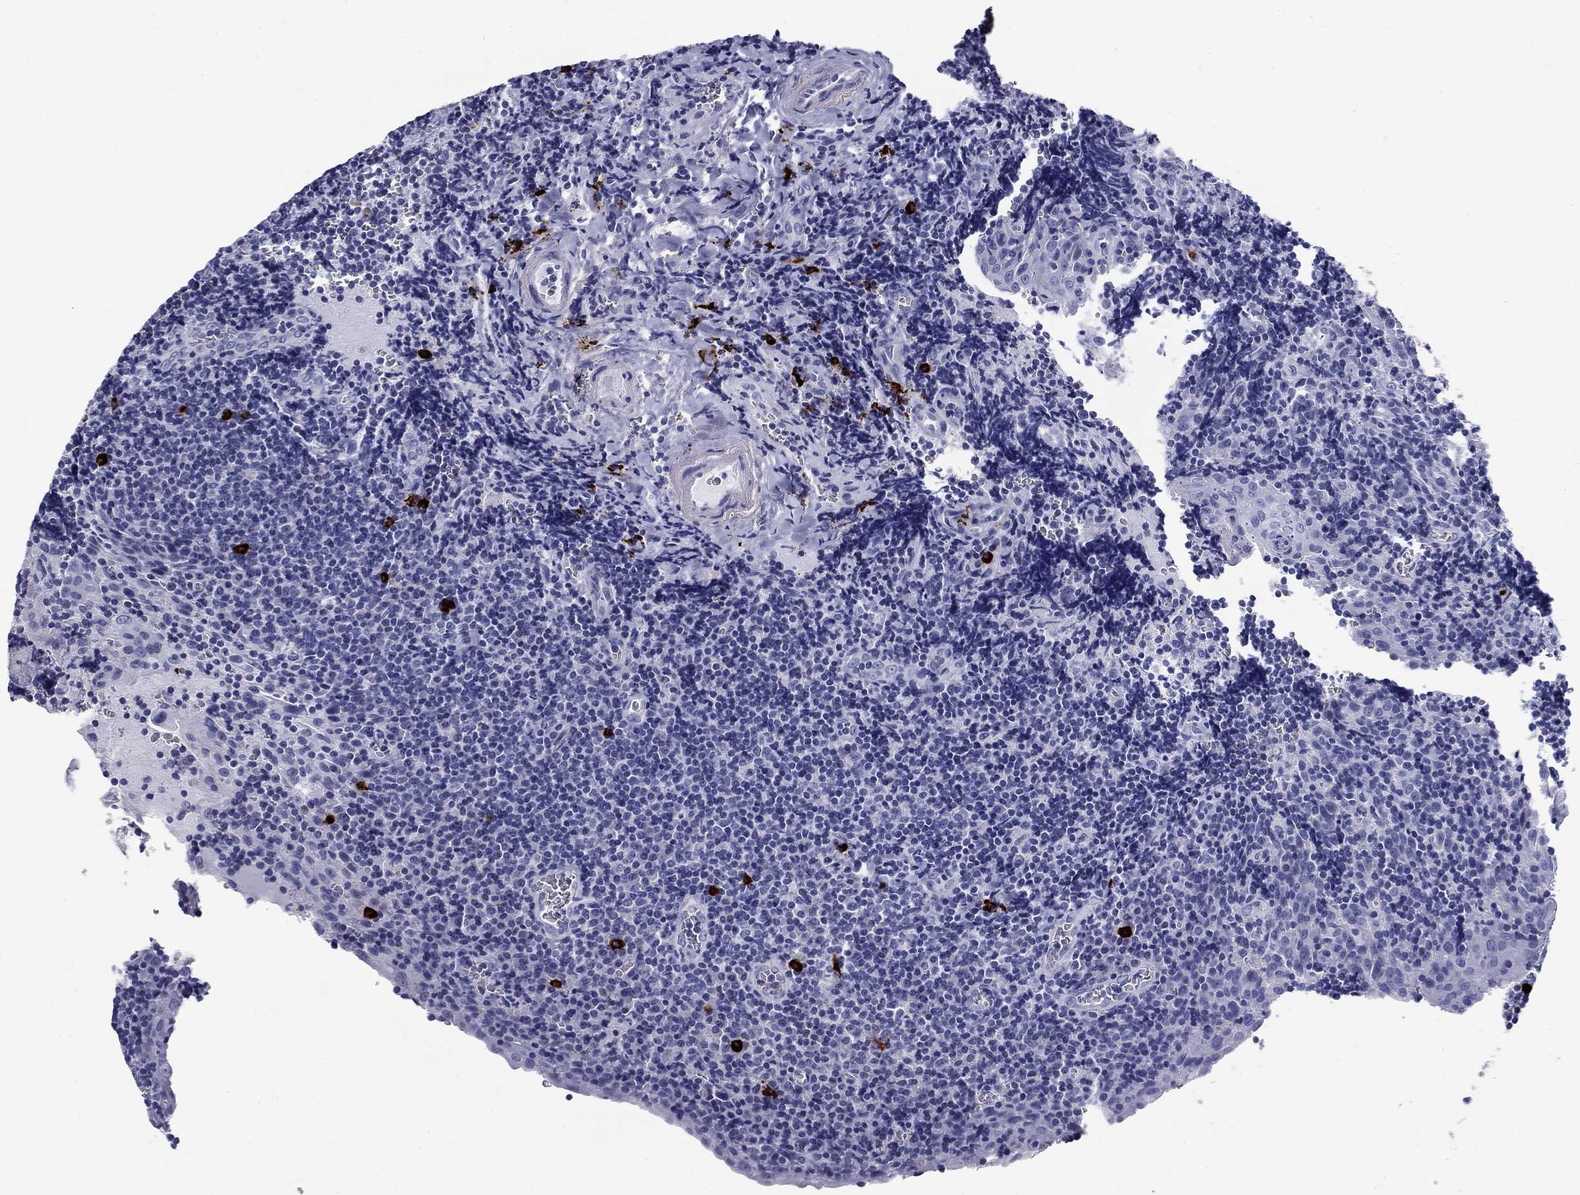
{"staining": {"intensity": "negative", "quantity": "none", "location": "none"}, "tissue": "tonsil", "cell_type": "Germinal center cells", "image_type": "normal", "snomed": [{"axis": "morphology", "description": "Normal tissue, NOS"}, {"axis": "morphology", "description": "Inflammation, NOS"}, {"axis": "topography", "description": "Tonsil"}], "caption": "IHC of unremarkable tonsil demonstrates no positivity in germinal center cells.", "gene": "CD40LG", "patient": {"sex": "female", "age": 31}}